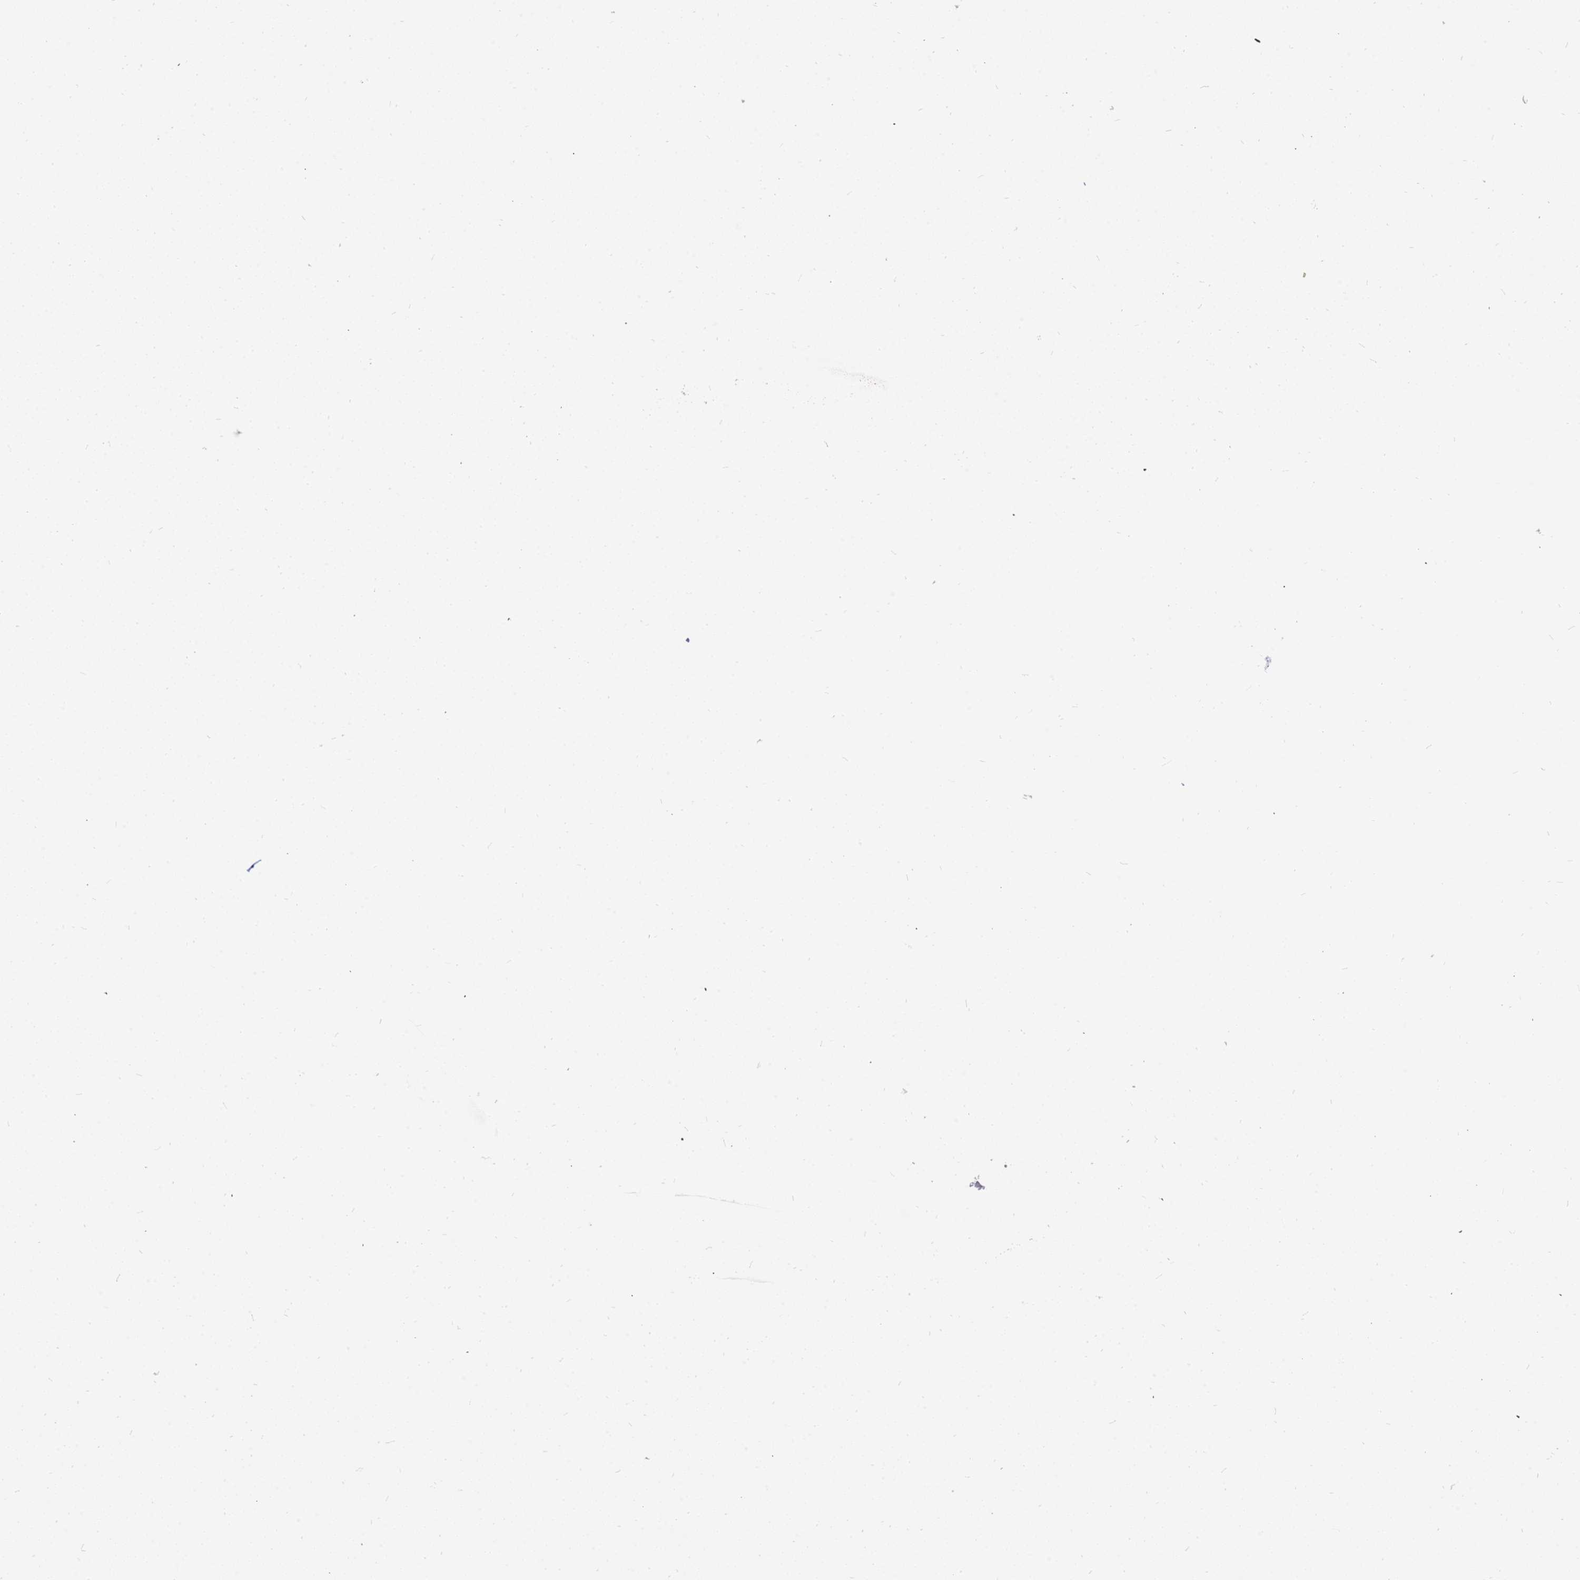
{"staining": {"intensity": "negative", "quantity": "none", "location": "none"}, "tissue": "melanoma", "cell_type": "Tumor cells", "image_type": "cancer", "snomed": [{"axis": "morphology", "description": "Malignant melanoma, NOS"}, {"axis": "topography", "description": "Skin"}], "caption": "Micrograph shows no protein staining in tumor cells of malignant melanoma tissue.", "gene": "RHCG", "patient": {"sex": "male", "age": 84}}